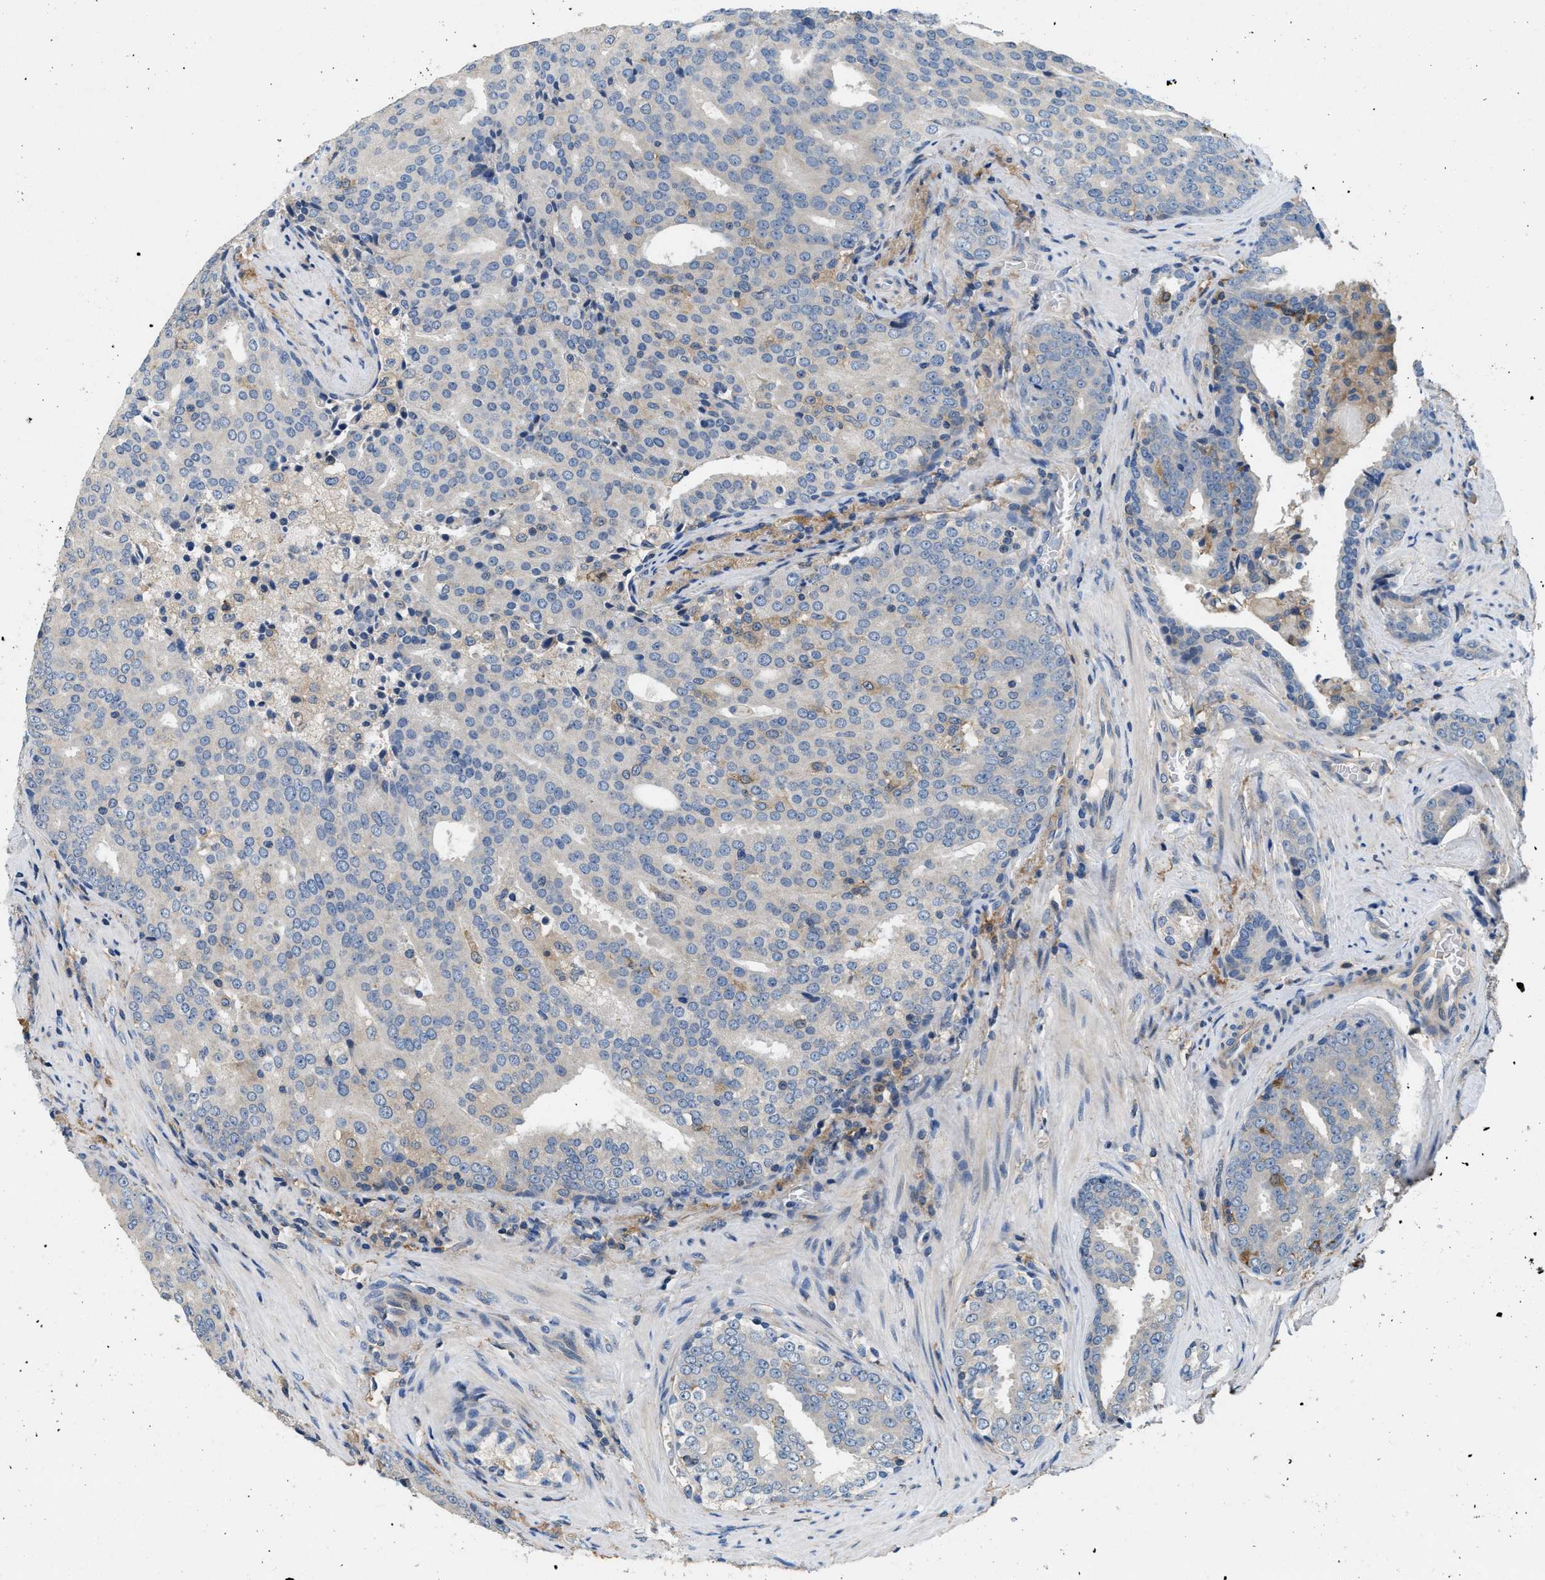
{"staining": {"intensity": "weak", "quantity": "<25%", "location": "cytoplasmic/membranous"}, "tissue": "prostate cancer", "cell_type": "Tumor cells", "image_type": "cancer", "snomed": [{"axis": "morphology", "description": "Adenocarcinoma, High grade"}, {"axis": "topography", "description": "Prostate"}], "caption": "Tumor cells are negative for brown protein staining in prostate adenocarcinoma (high-grade). (Stains: DAB (3,3'-diaminobenzidine) IHC with hematoxylin counter stain, Microscopy: brightfield microscopy at high magnification).", "gene": "DGKE", "patient": {"sex": "male", "age": 71}}